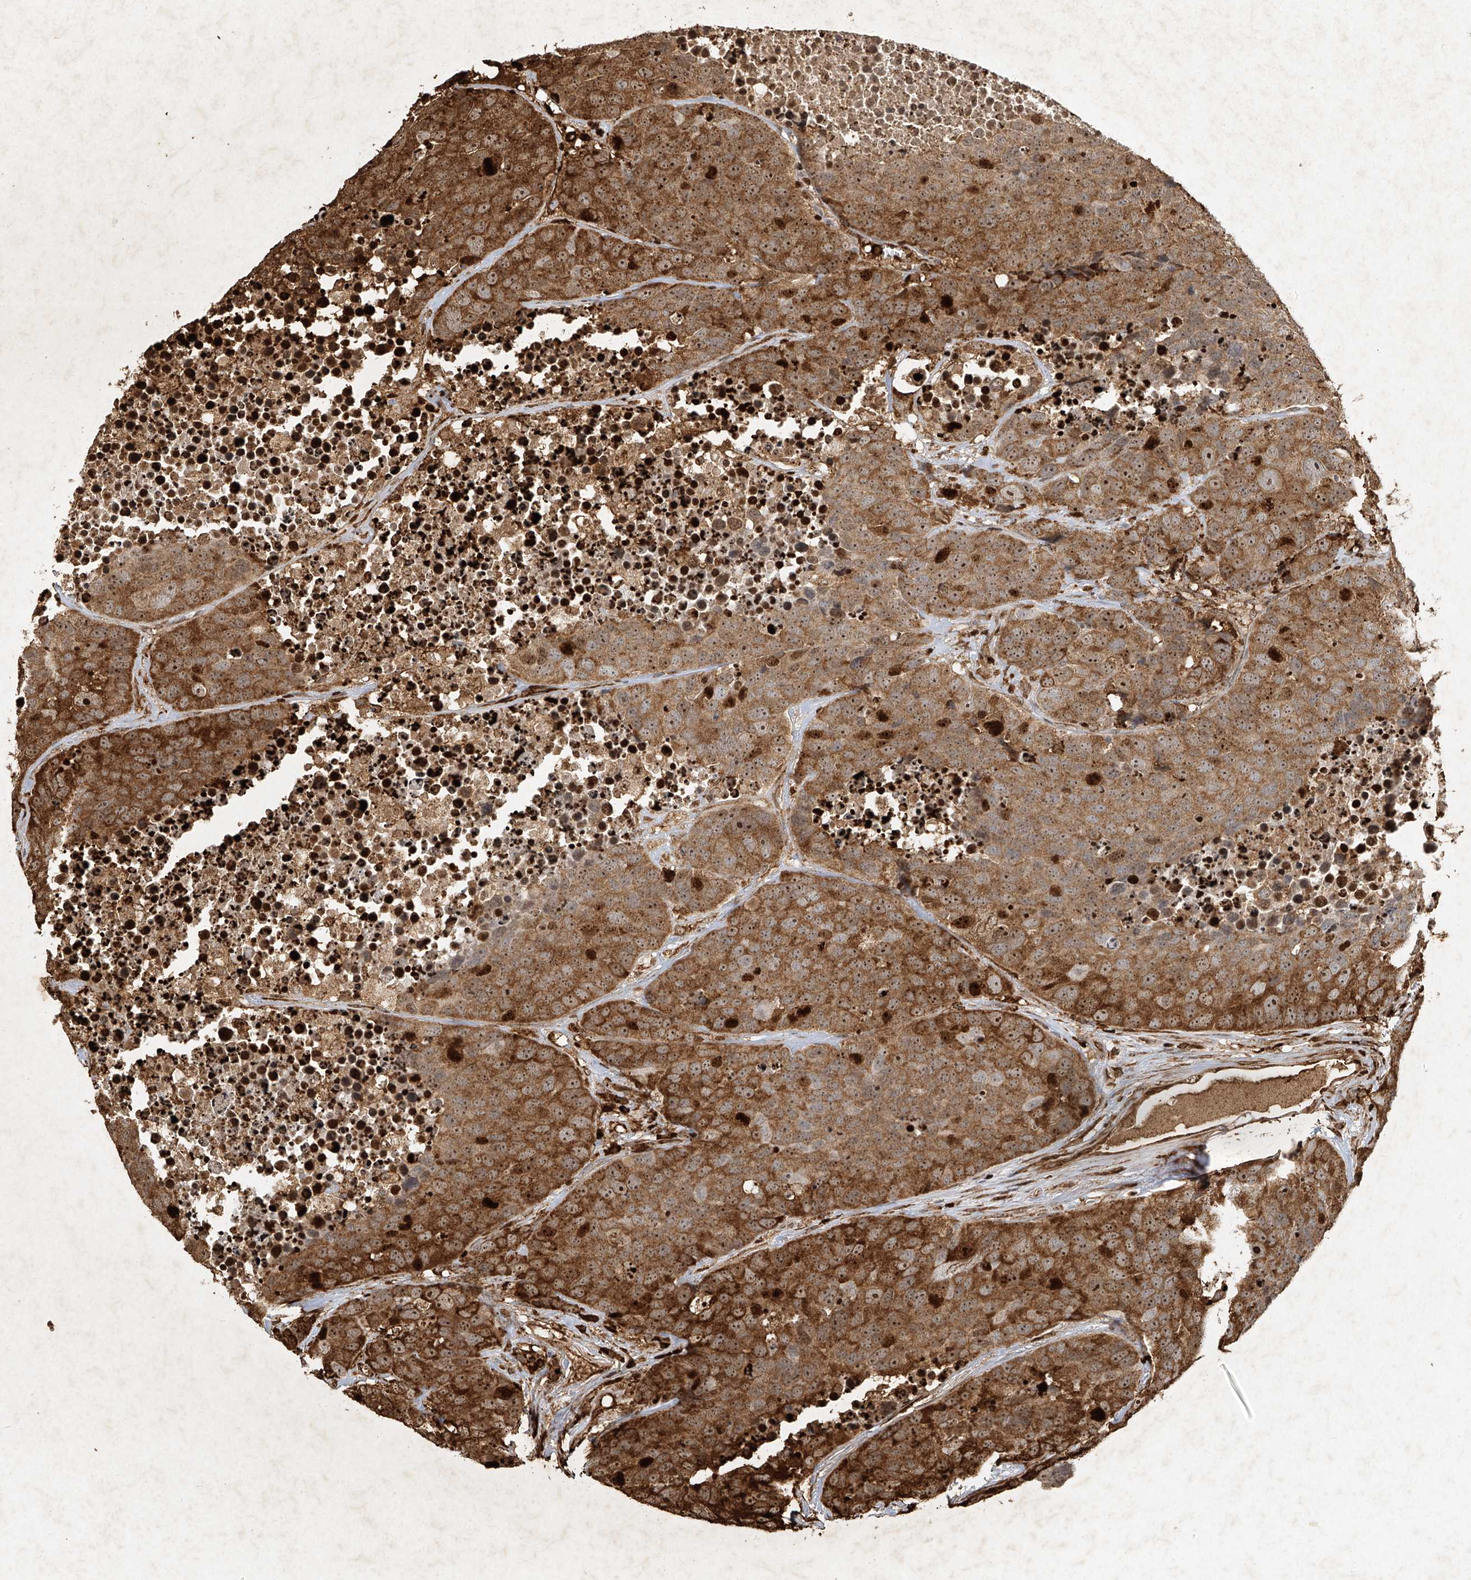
{"staining": {"intensity": "strong", "quantity": ">75%", "location": "cytoplasmic/membranous,nuclear"}, "tissue": "carcinoid", "cell_type": "Tumor cells", "image_type": "cancer", "snomed": [{"axis": "morphology", "description": "Carcinoid, malignant, NOS"}, {"axis": "topography", "description": "Lung"}], "caption": "Tumor cells display high levels of strong cytoplasmic/membranous and nuclear expression in about >75% of cells in carcinoid (malignant).", "gene": "ATRIP", "patient": {"sex": "male", "age": 60}}